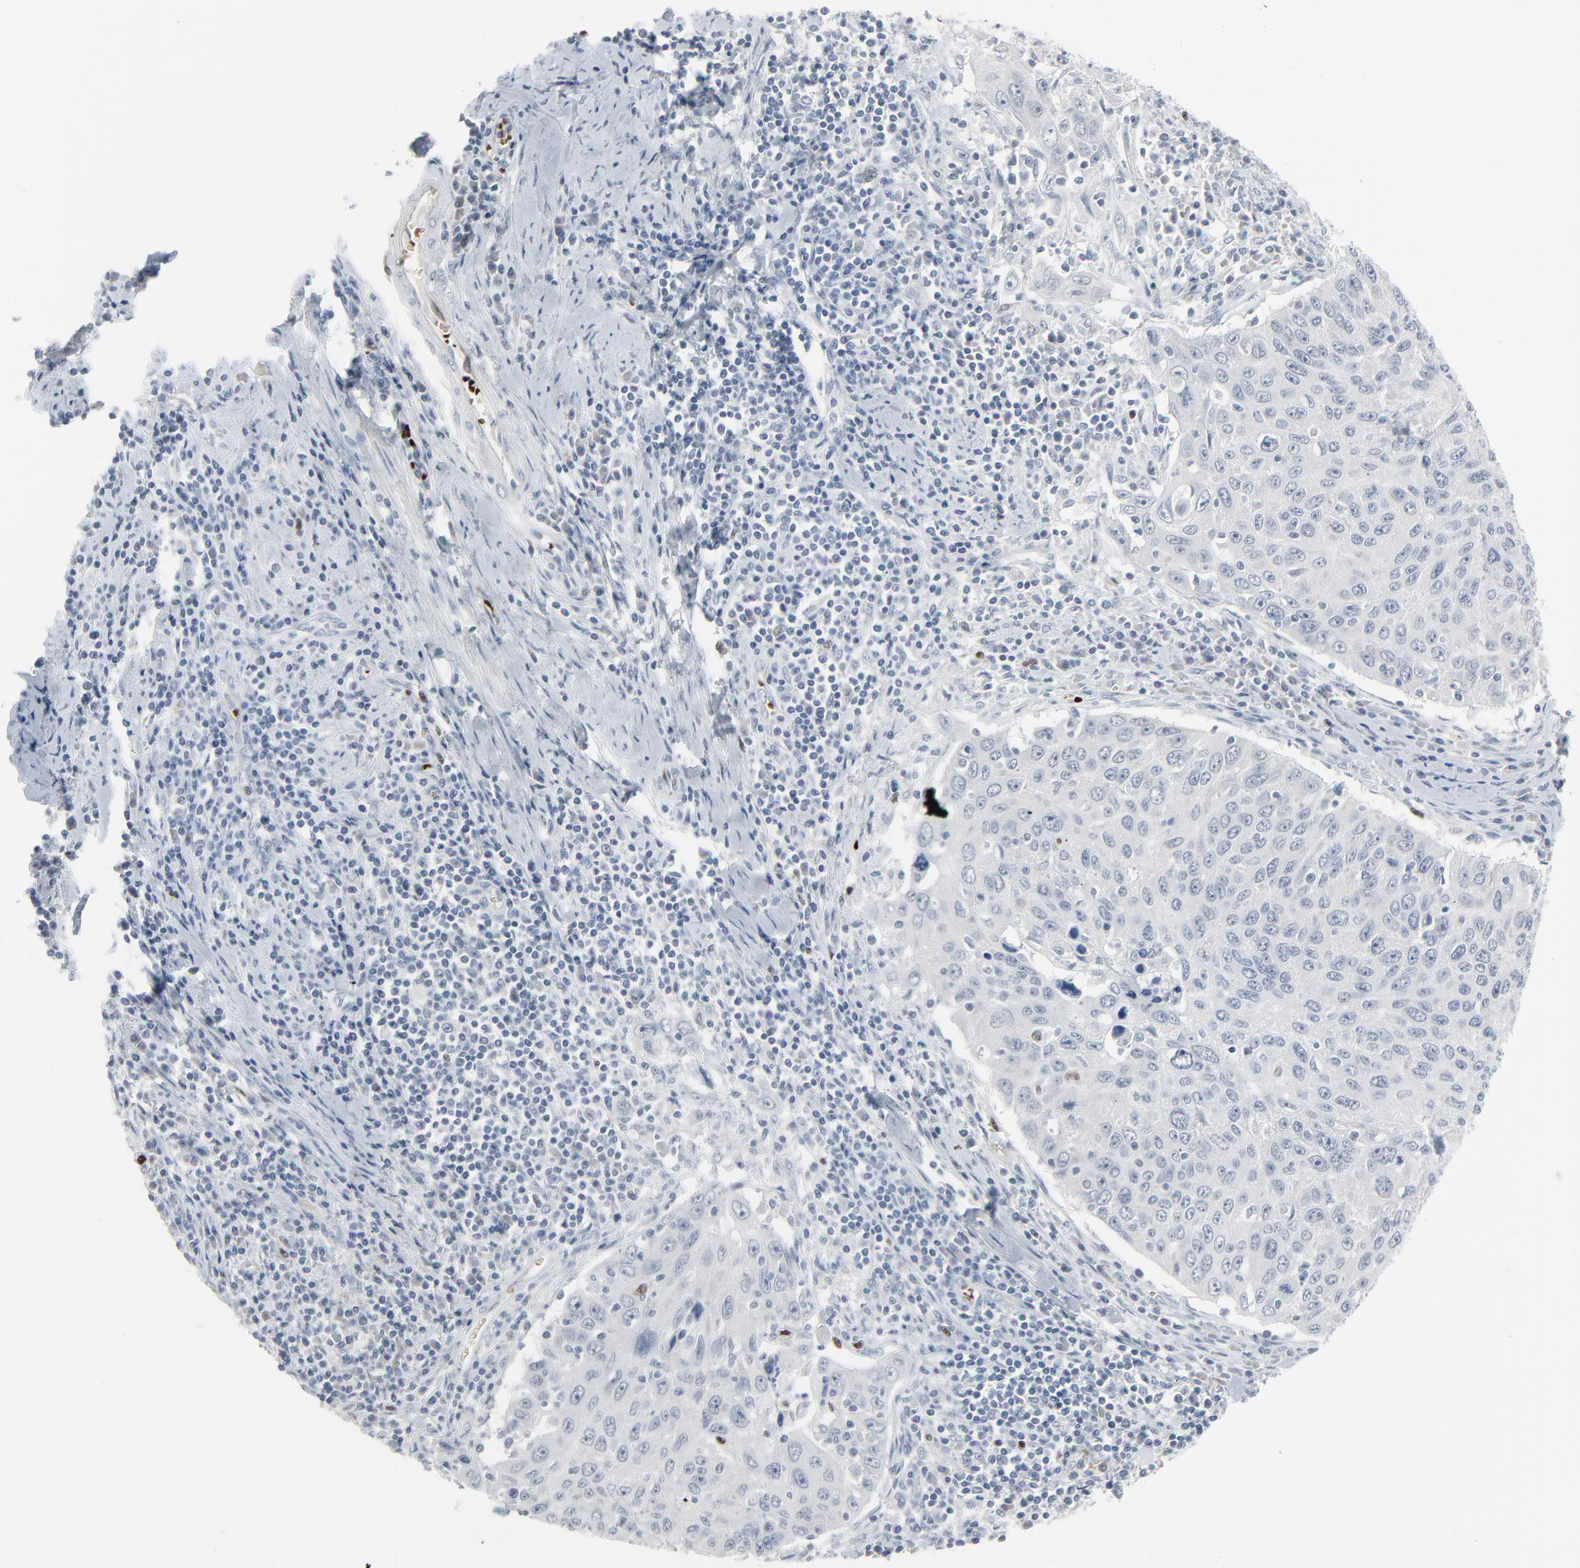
{"staining": {"intensity": "negative", "quantity": "none", "location": "none"}, "tissue": "cervical cancer", "cell_type": "Tumor cells", "image_type": "cancer", "snomed": [{"axis": "morphology", "description": "Squamous cell carcinoma, NOS"}, {"axis": "topography", "description": "Cervix"}], "caption": "The photomicrograph displays no staining of tumor cells in squamous cell carcinoma (cervical). The staining was performed using DAB (3,3'-diaminobenzidine) to visualize the protein expression in brown, while the nuclei were stained in blue with hematoxylin (Magnification: 20x).", "gene": "SAGE1", "patient": {"sex": "female", "age": 53}}